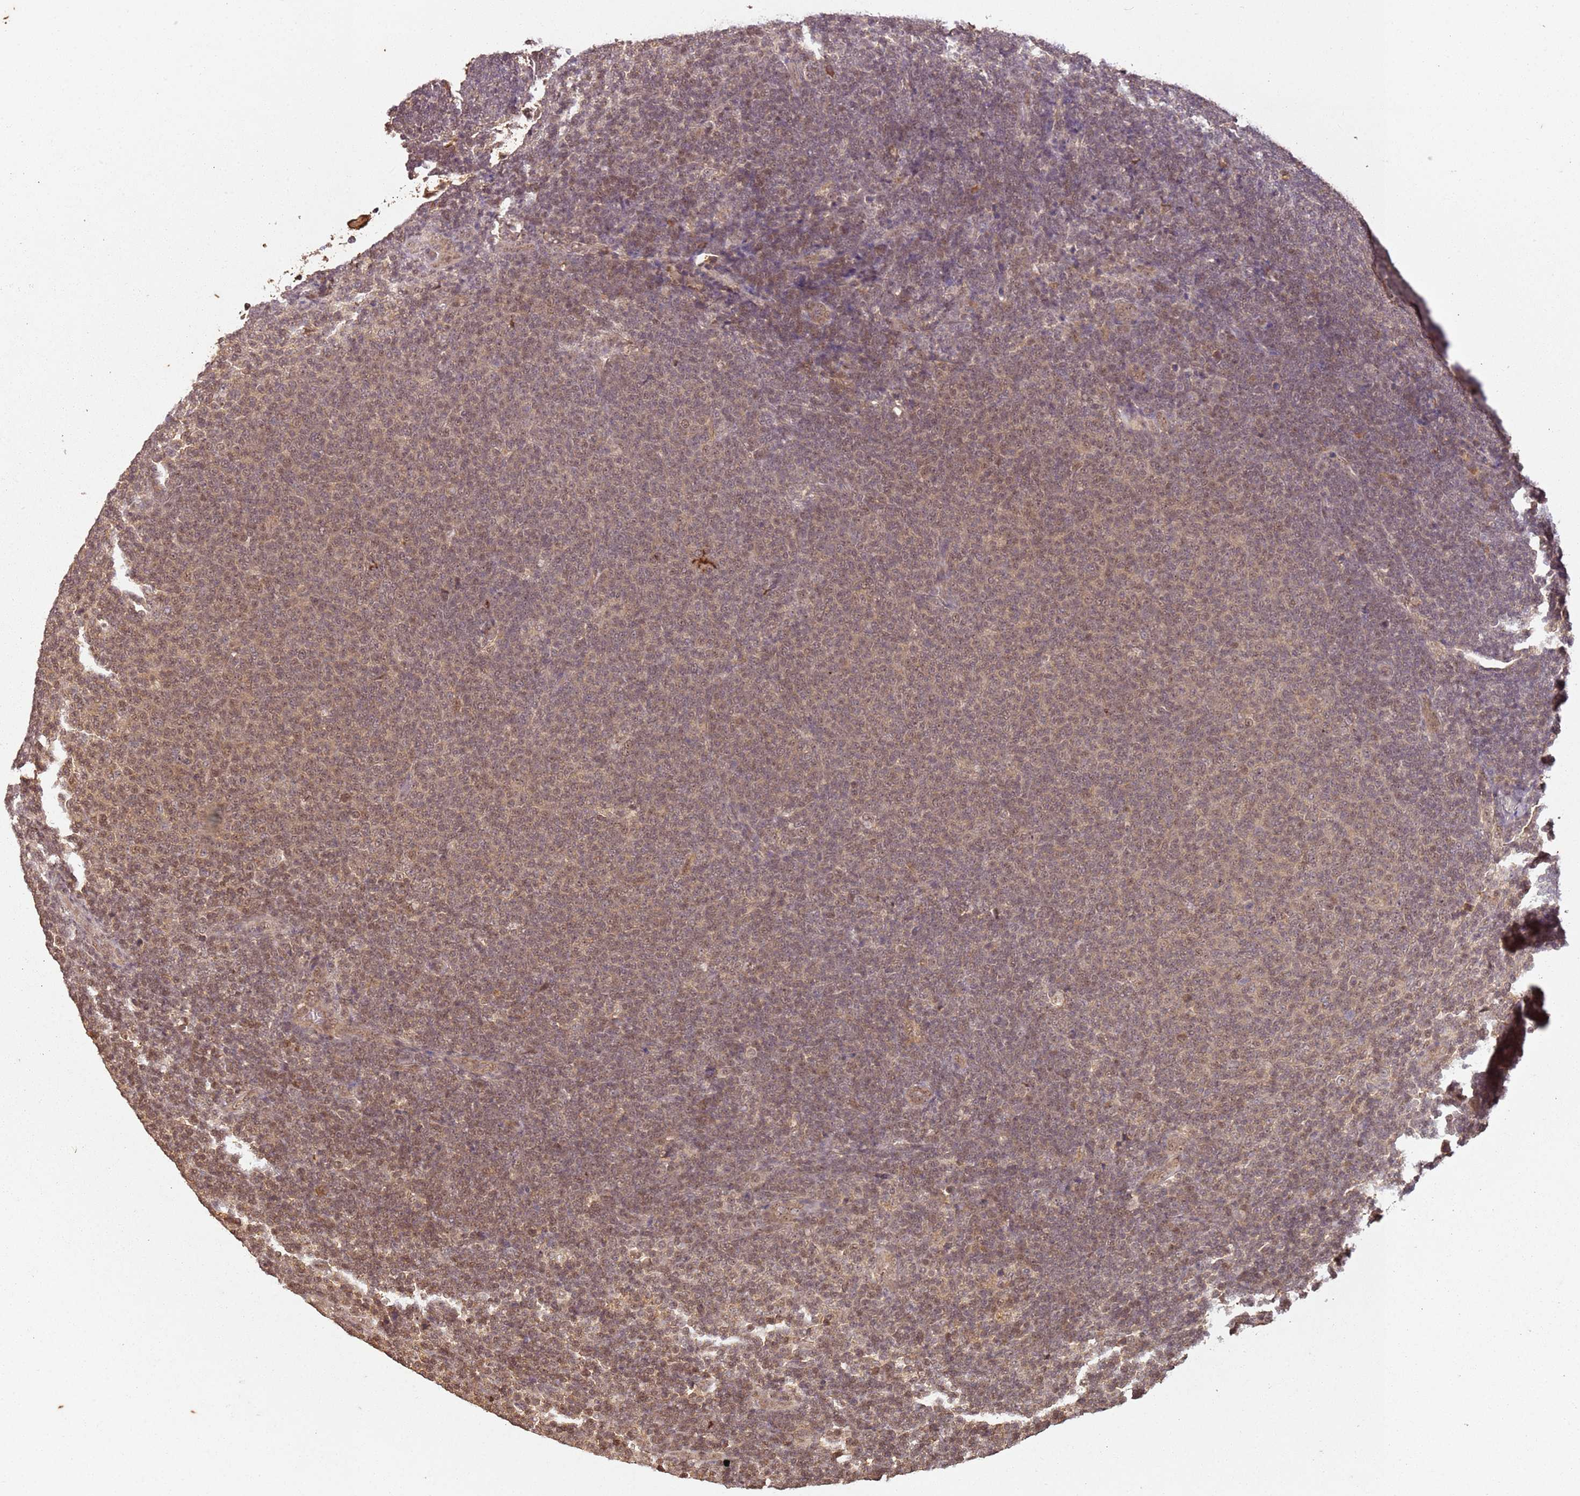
{"staining": {"intensity": "moderate", "quantity": "25%-75%", "location": "nuclear"}, "tissue": "lymphoma", "cell_type": "Tumor cells", "image_type": "cancer", "snomed": [{"axis": "morphology", "description": "Malignant lymphoma, non-Hodgkin's type, Low grade"}, {"axis": "topography", "description": "Lymph node"}], "caption": "Immunohistochemical staining of lymphoma displays medium levels of moderate nuclear staining in about 25%-75% of tumor cells.", "gene": "COL1A2", "patient": {"sex": "male", "age": 66}}